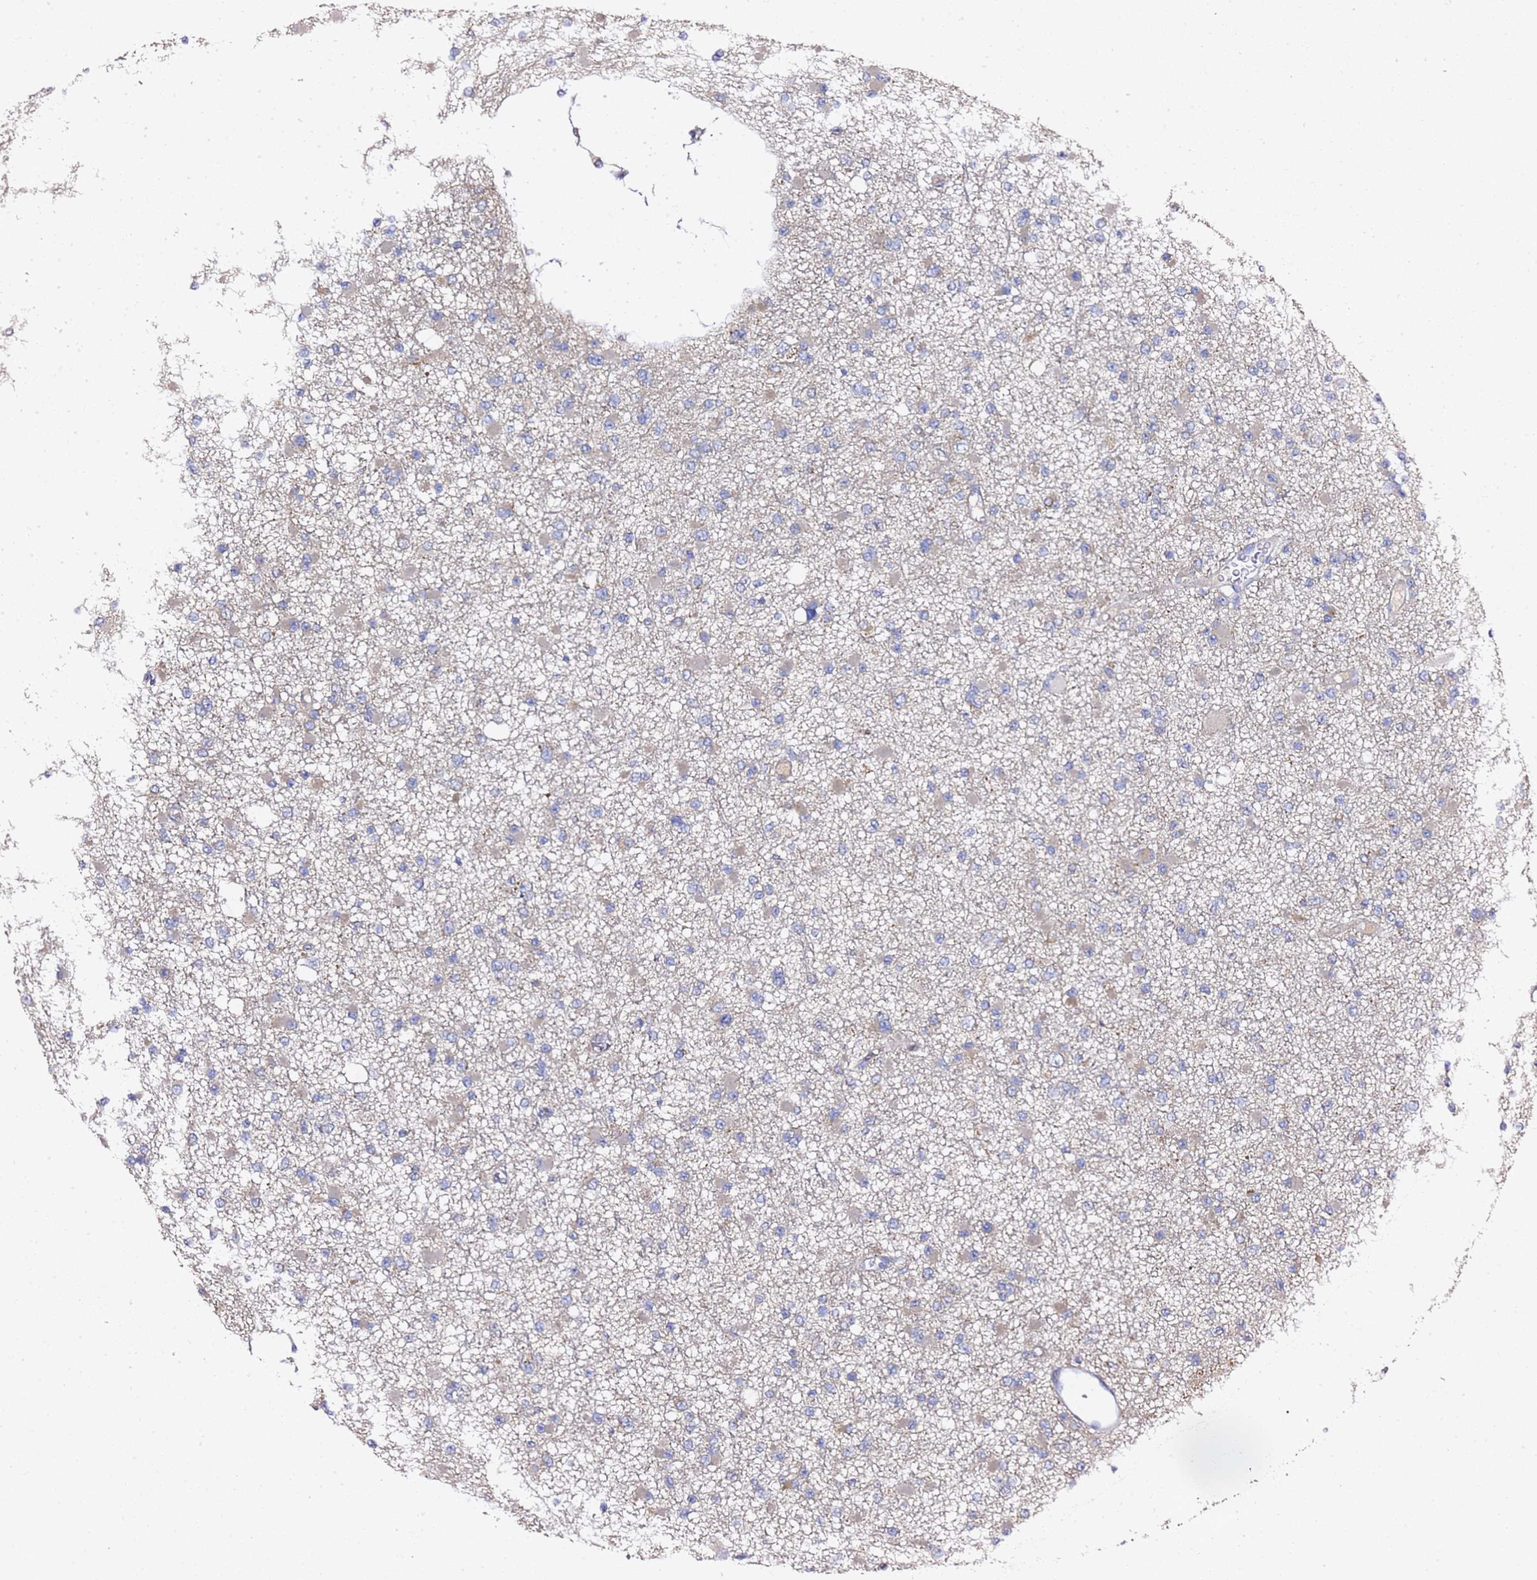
{"staining": {"intensity": "negative", "quantity": "none", "location": "none"}, "tissue": "glioma", "cell_type": "Tumor cells", "image_type": "cancer", "snomed": [{"axis": "morphology", "description": "Glioma, malignant, Low grade"}, {"axis": "topography", "description": "Brain"}], "caption": "This is an IHC photomicrograph of malignant low-grade glioma. There is no positivity in tumor cells.", "gene": "C19orf12", "patient": {"sex": "female", "age": 22}}